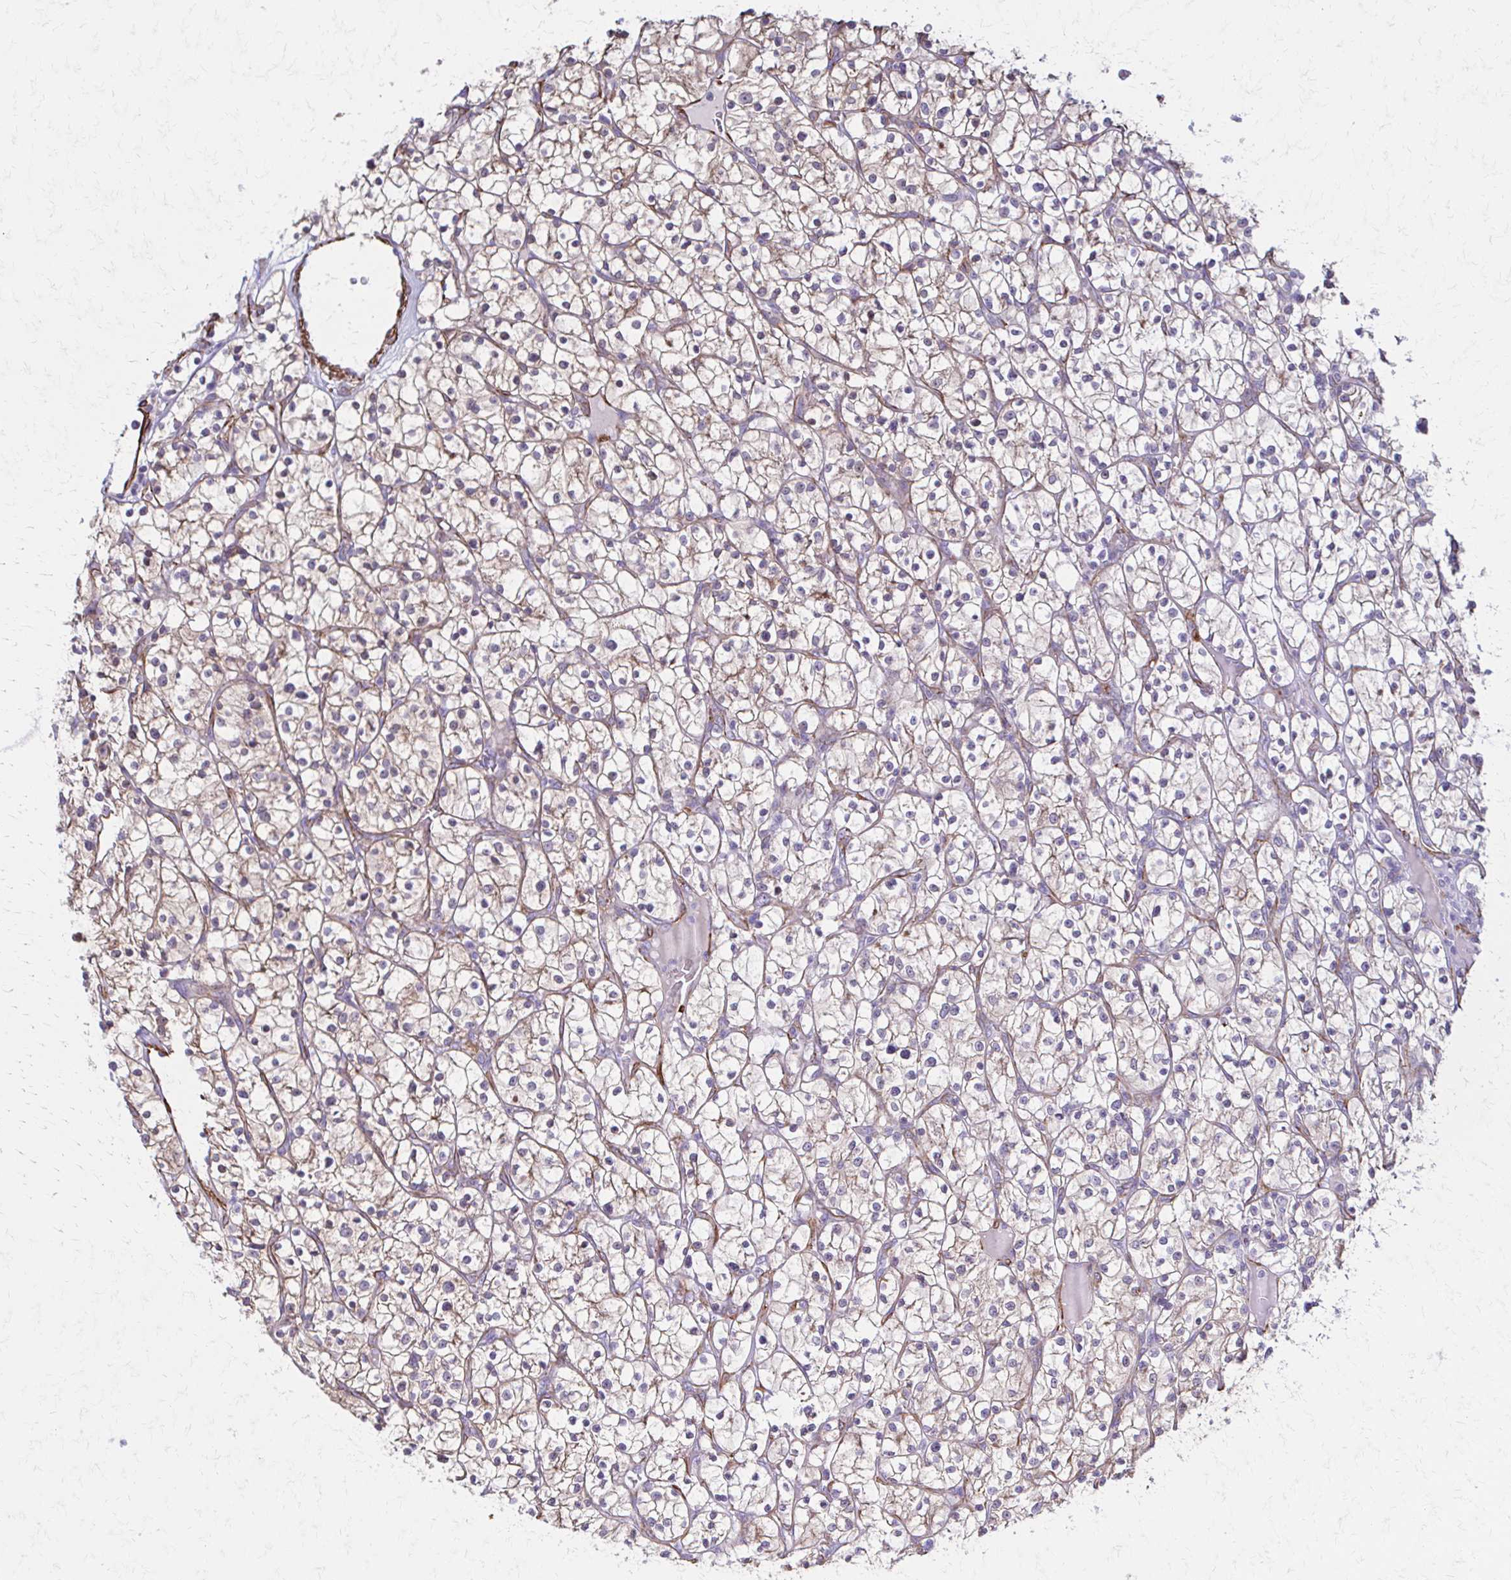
{"staining": {"intensity": "negative", "quantity": "none", "location": "none"}, "tissue": "renal cancer", "cell_type": "Tumor cells", "image_type": "cancer", "snomed": [{"axis": "morphology", "description": "Adenocarcinoma, NOS"}, {"axis": "topography", "description": "Kidney"}], "caption": "There is no significant staining in tumor cells of renal cancer. (Brightfield microscopy of DAB immunohistochemistry at high magnification).", "gene": "TIMMDC1", "patient": {"sex": "female", "age": 64}}